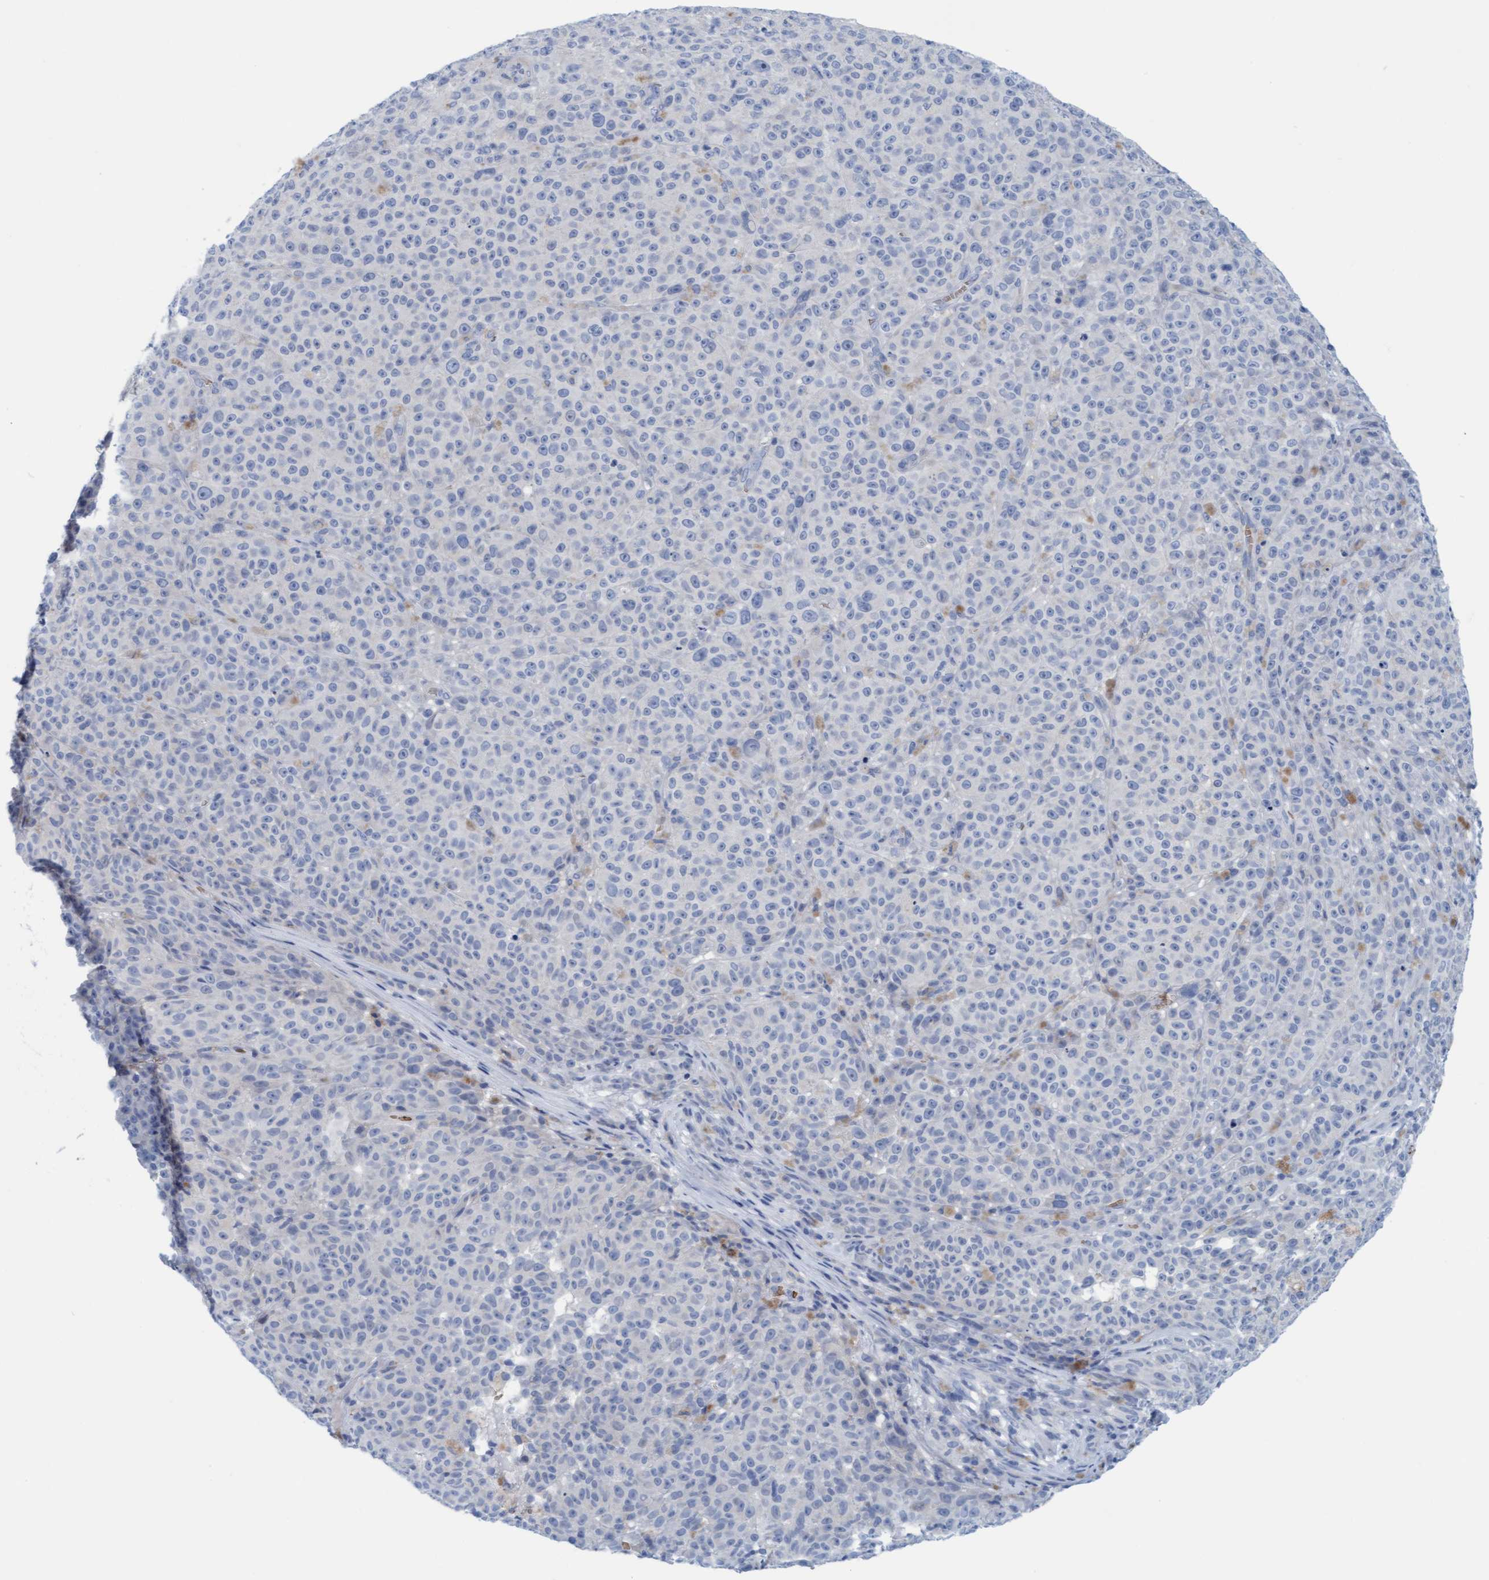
{"staining": {"intensity": "negative", "quantity": "none", "location": "none"}, "tissue": "melanoma", "cell_type": "Tumor cells", "image_type": "cancer", "snomed": [{"axis": "morphology", "description": "Malignant melanoma, NOS"}, {"axis": "topography", "description": "Skin"}], "caption": "There is no significant staining in tumor cells of malignant melanoma.", "gene": "P2RX5", "patient": {"sex": "female", "age": 82}}